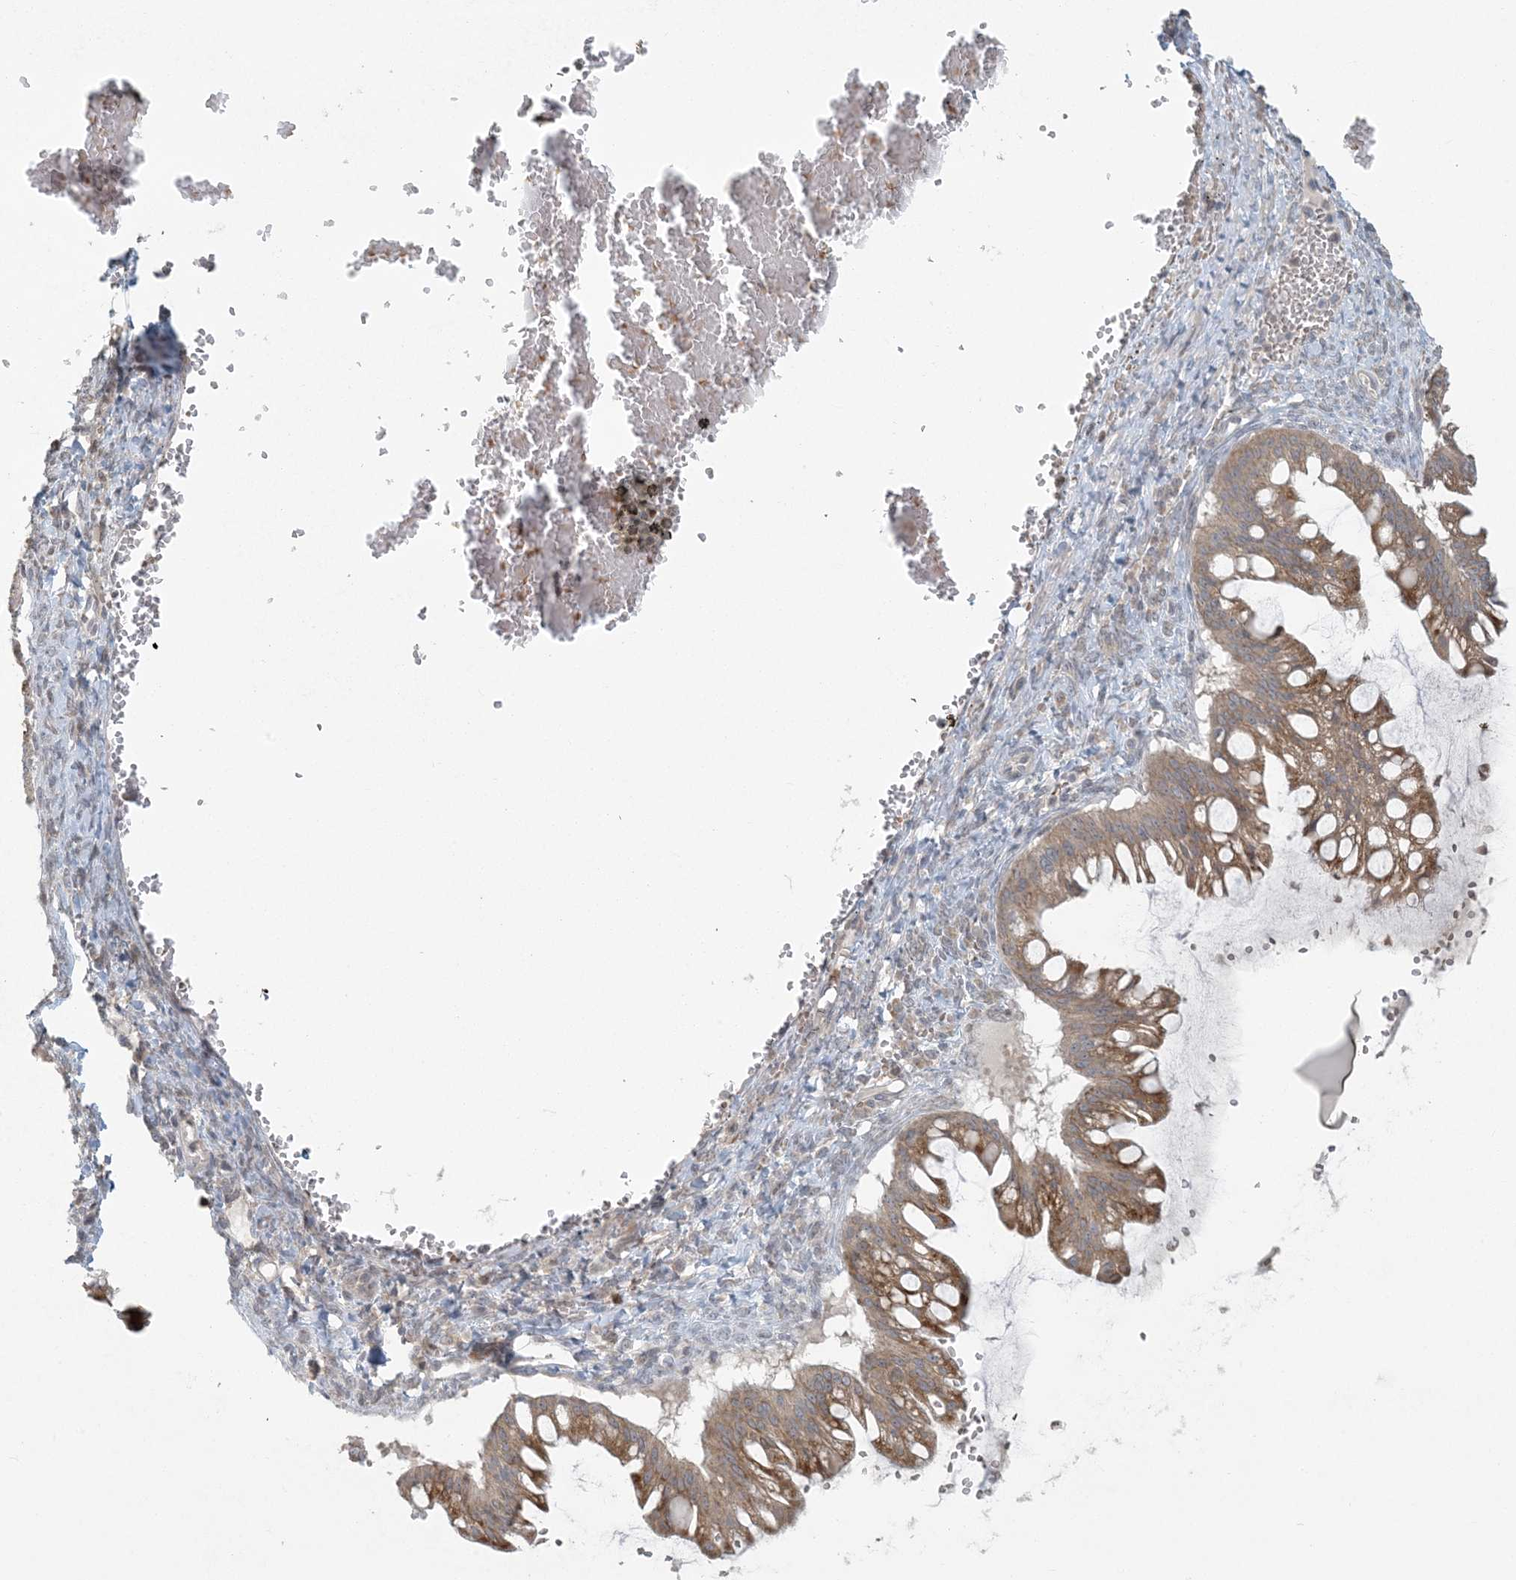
{"staining": {"intensity": "moderate", "quantity": ">75%", "location": "cytoplasmic/membranous"}, "tissue": "ovarian cancer", "cell_type": "Tumor cells", "image_type": "cancer", "snomed": [{"axis": "morphology", "description": "Cystadenocarcinoma, mucinous, NOS"}, {"axis": "topography", "description": "Ovary"}], "caption": "Human ovarian mucinous cystadenocarcinoma stained with a protein marker shows moderate staining in tumor cells.", "gene": "CTDNEP1", "patient": {"sex": "female", "age": 73}}